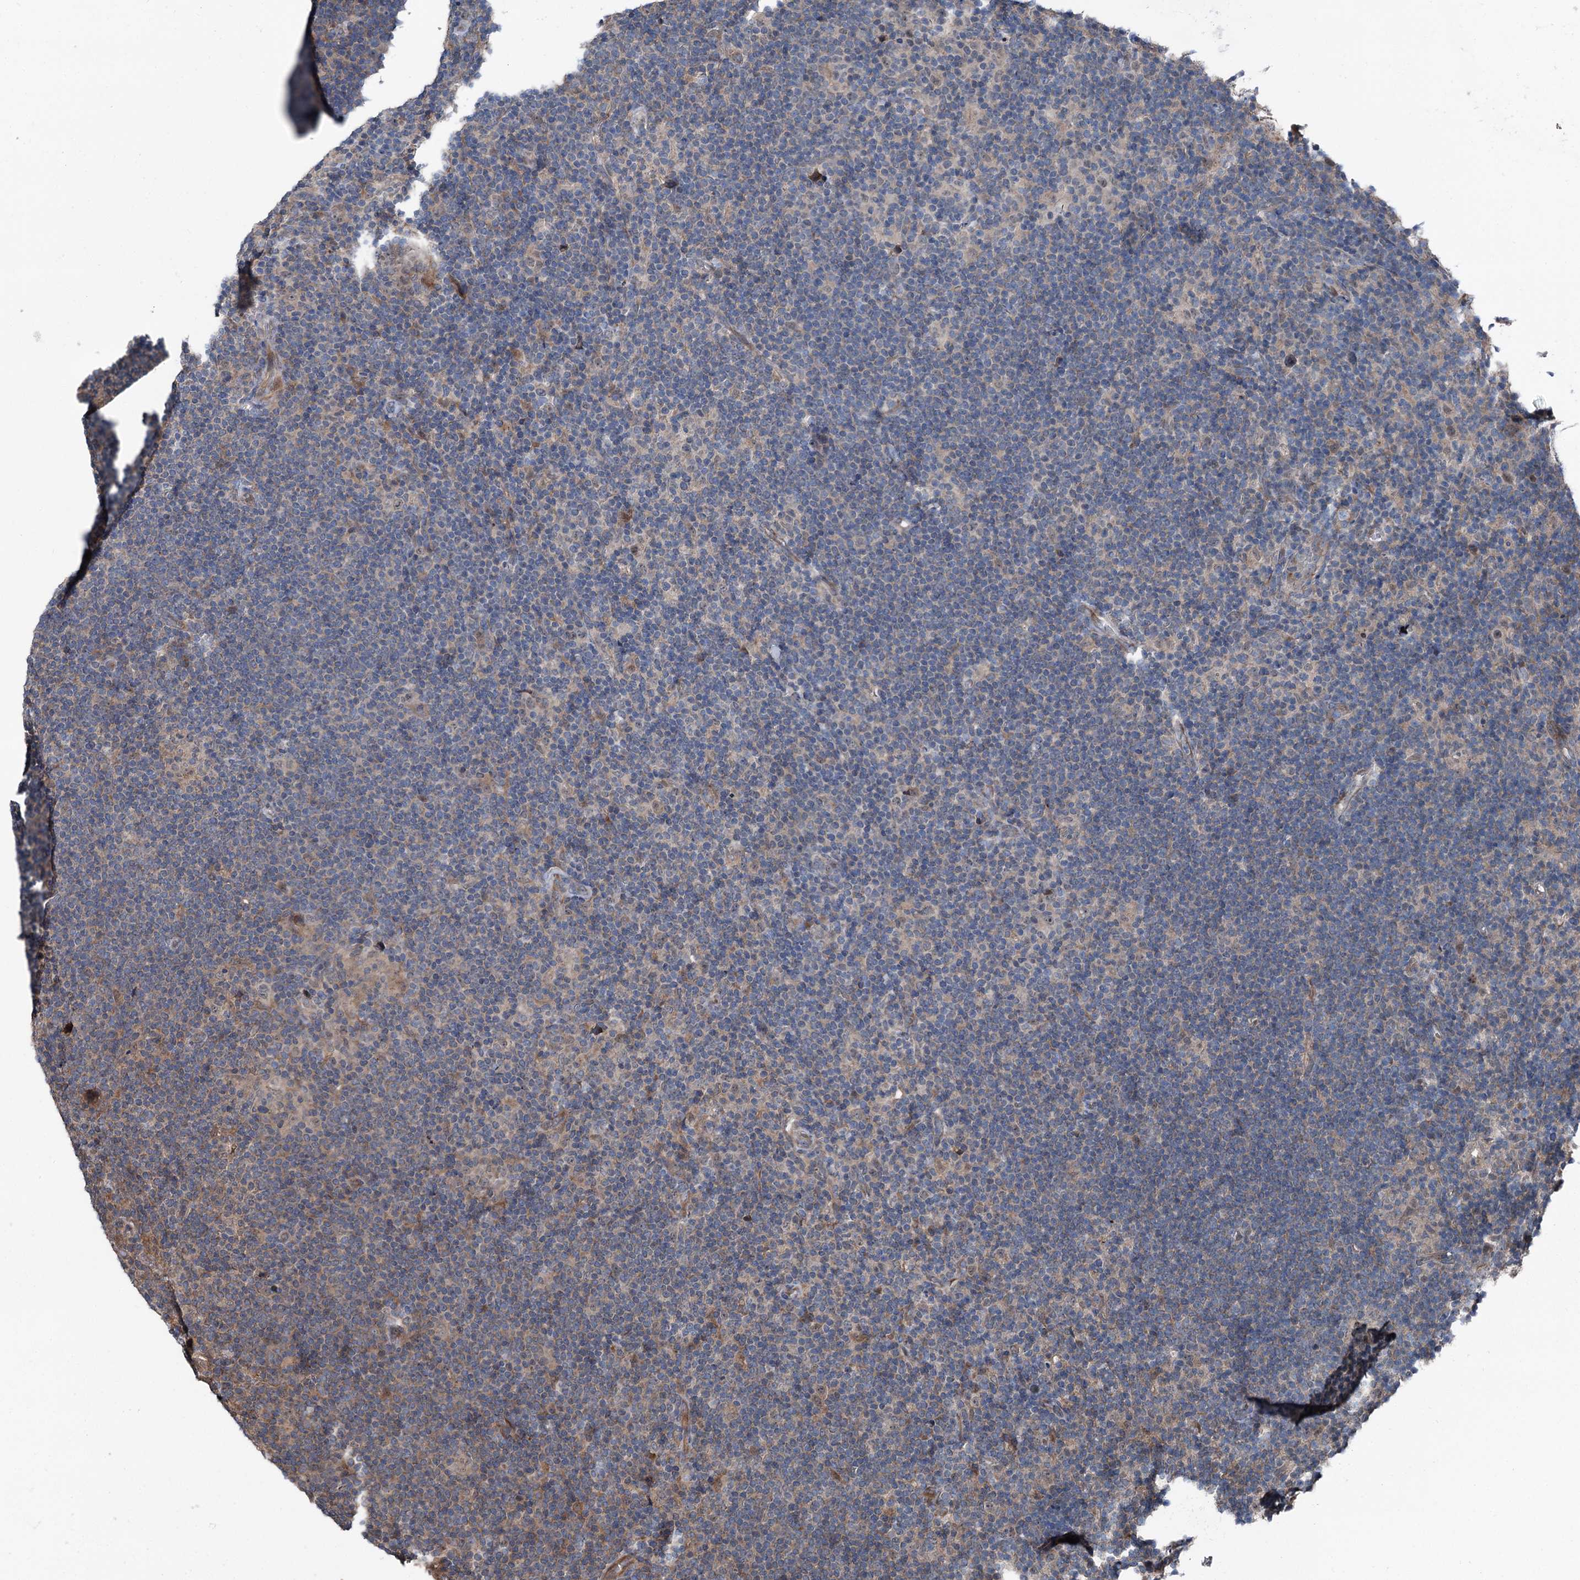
{"staining": {"intensity": "negative", "quantity": "none", "location": "none"}, "tissue": "lymphoma", "cell_type": "Tumor cells", "image_type": "cancer", "snomed": [{"axis": "morphology", "description": "Hodgkin's disease, NOS"}, {"axis": "topography", "description": "Lymph node"}], "caption": "Immunohistochemistry of human lymphoma exhibits no staining in tumor cells.", "gene": "PSMD13", "patient": {"sex": "female", "age": 57}}